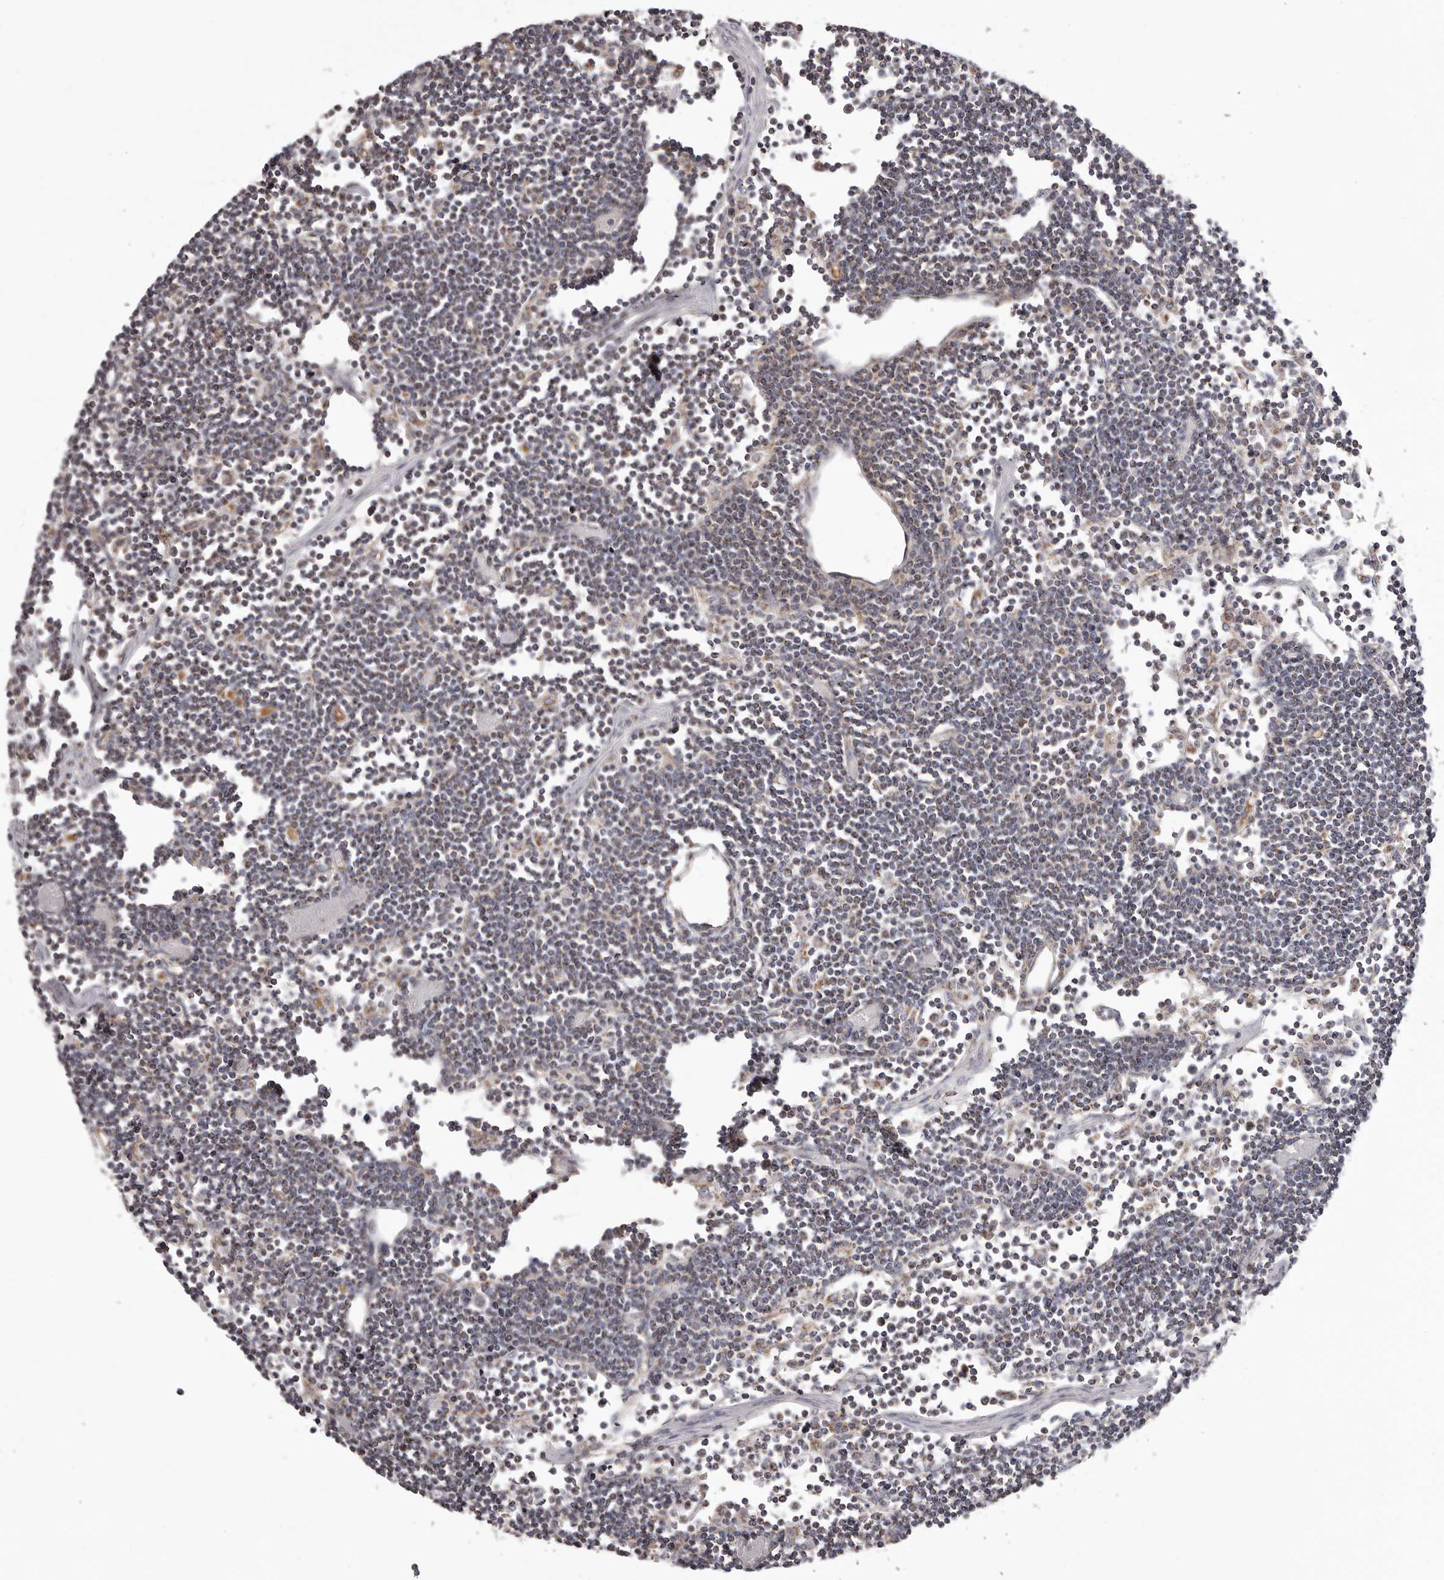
{"staining": {"intensity": "strong", "quantity": "25%-75%", "location": "cytoplasmic/membranous"}, "tissue": "lymph node", "cell_type": "Germinal center cells", "image_type": "normal", "snomed": [{"axis": "morphology", "description": "Normal tissue, NOS"}, {"axis": "topography", "description": "Lymph node"}], "caption": "Immunohistochemical staining of normal lymph node displays strong cytoplasmic/membranous protein expression in approximately 25%-75% of germinal center cells.", "gene": "CHRM2", "patient": {"sex": "female", "age": 11}}